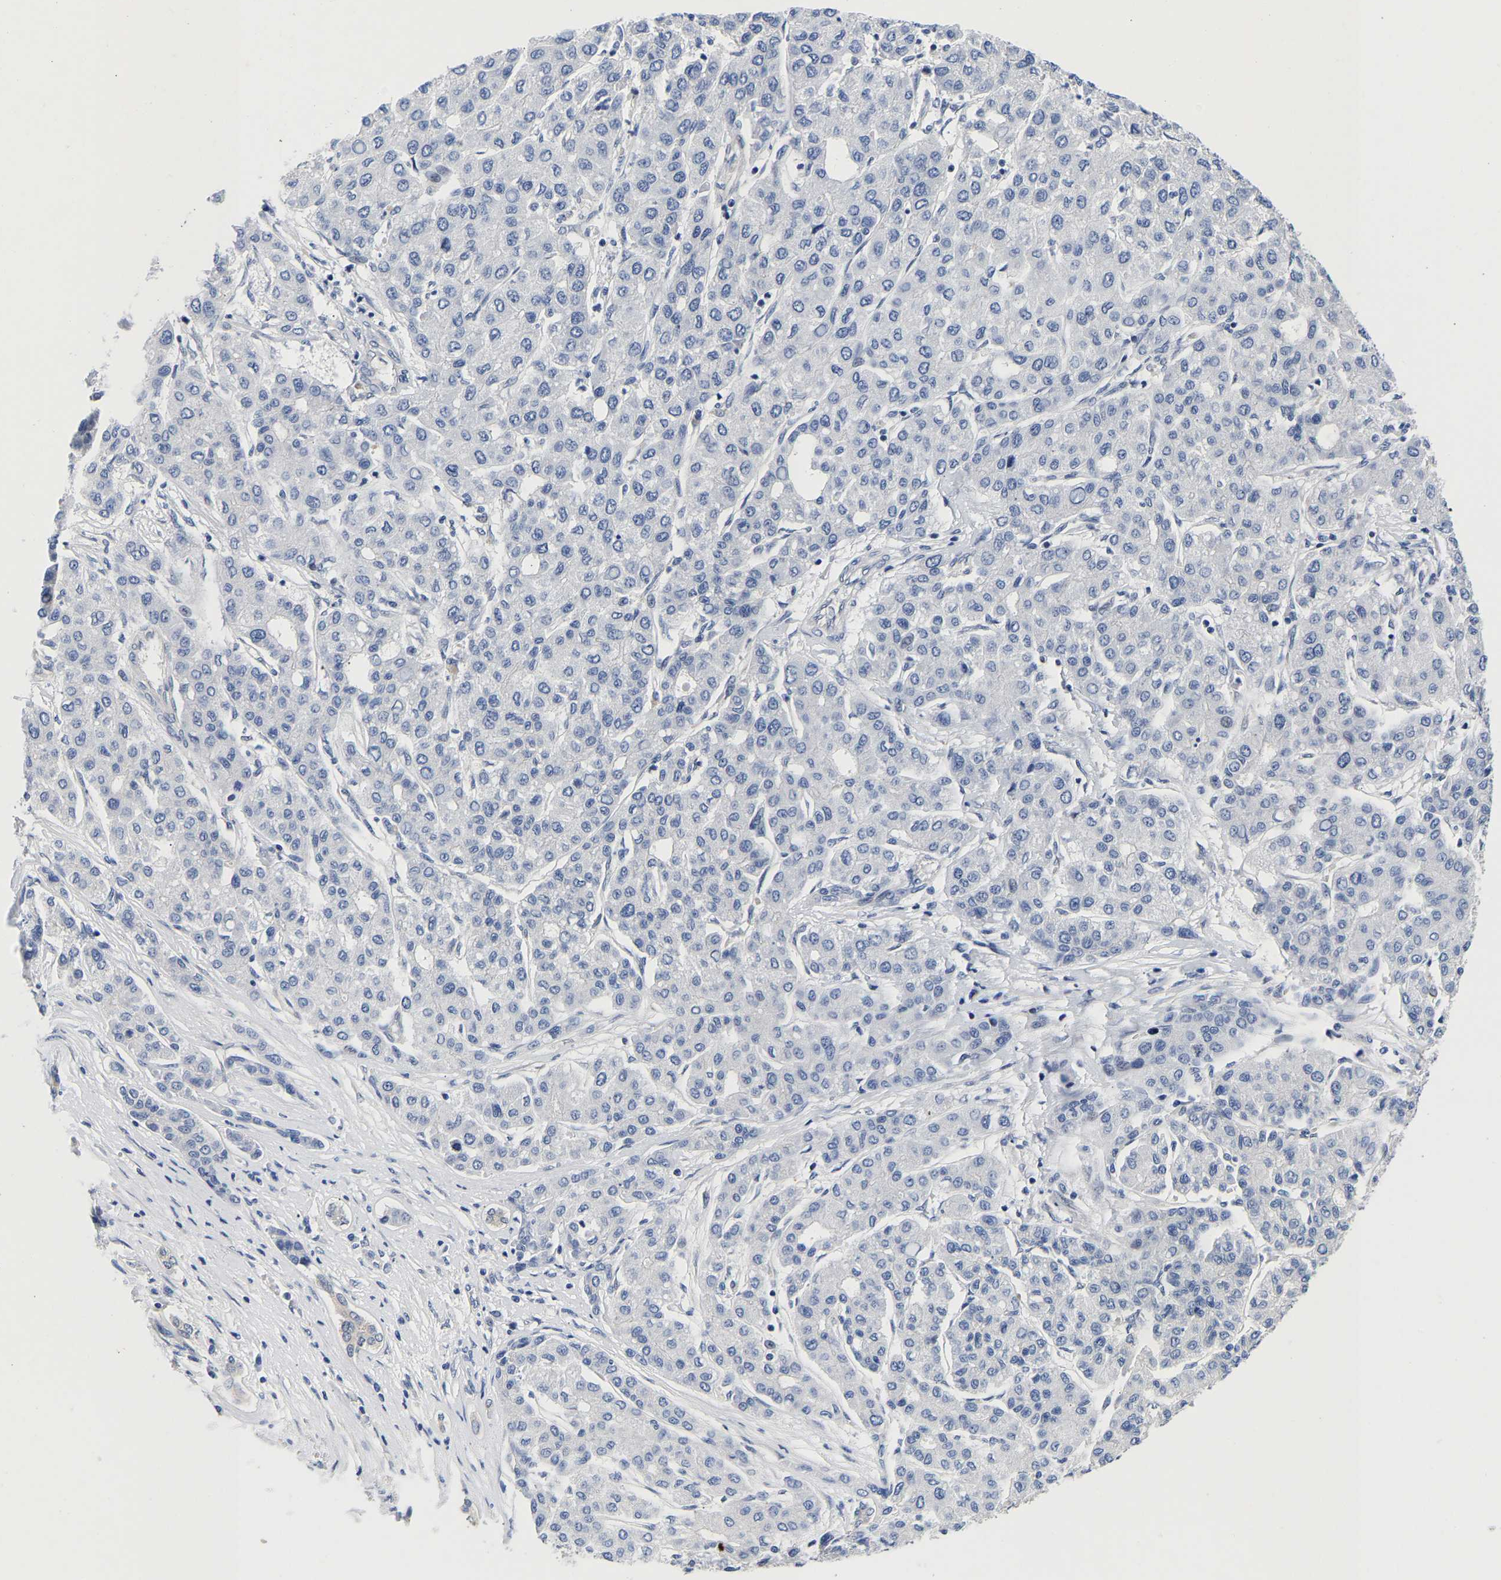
{"staining": {"intensity": "negative", "quantity": "none", "location": "none"}, "tissue": "liver cancer", "cell_type": "Tumor cells", "image_type": "cancer", "snomed": [{"axis": "morphology", "description": "Carcinoma, Hepatocellular, NOS"}, {"axis": "topography", "description": "Liver"}], "caption": "An immunohistochemistry (IHC) photomicrograph of hepatocellular carcinoma (liver) is shown. There is no staining in tumor cells of hepatocellular carcinoma (liver). (DAB (3,3'-diaminobenzidine) immunohistochemistry visualized using brightfield microscopy, high magnification).", "gene": "CCDC6", "patient": {"sex": "male", "age": 65}}